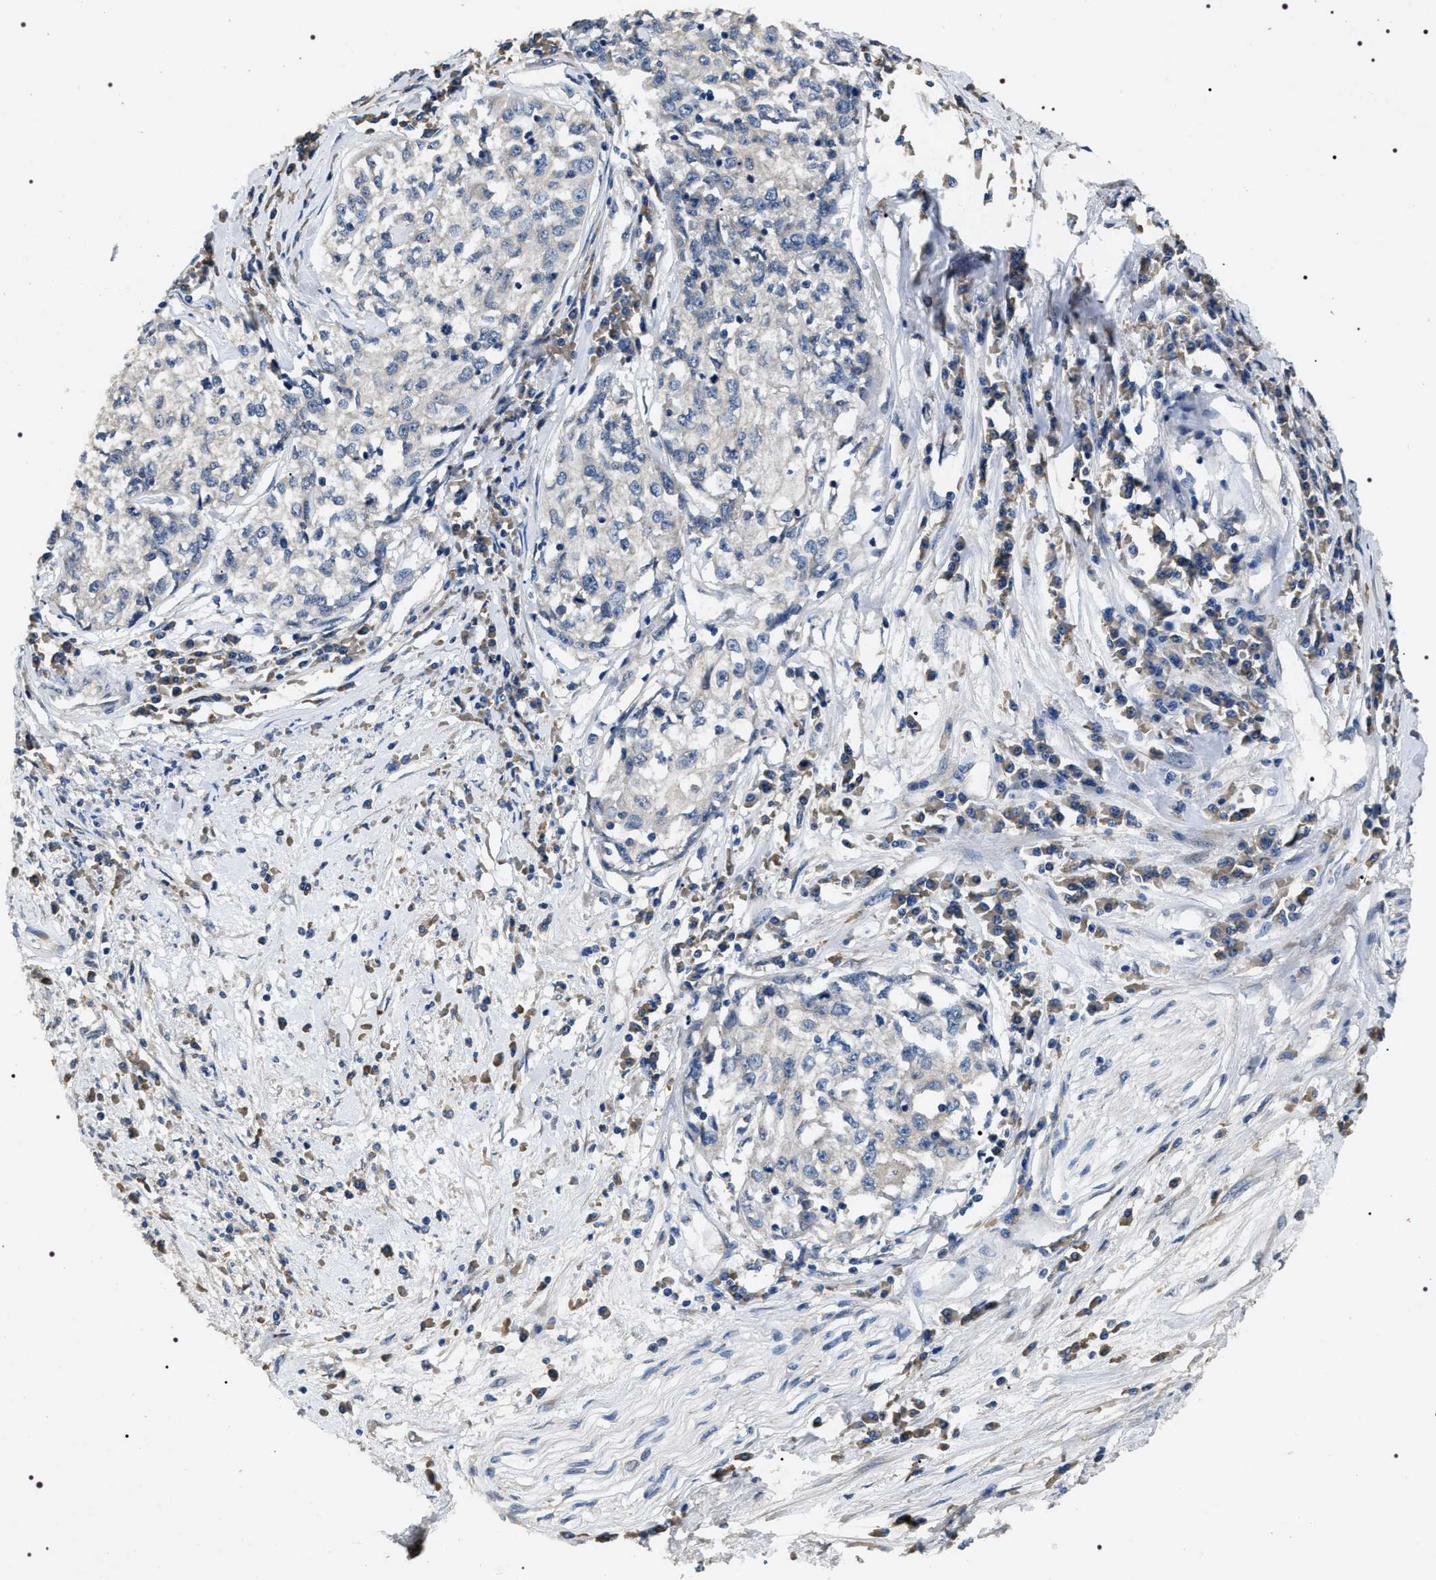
{"staining": {"intensity": "negative", "quantity": "none", "location": "none"}, "tissue": "cervical cancer", "cell_type": "Tumor cells", "image_type": "cancer", "snomed": [{"axis": "morphology", "description": "Squamous cell carcinoma, NOS"}, {"axis": "topography", "description": "Cervix"}], "caption": "Immunohistochemistry (IHC) of human cervical cancer exhibits no staining in tumor cells.", "gene": "IFT81", "patient": {"sex": "female", "age": 57}}